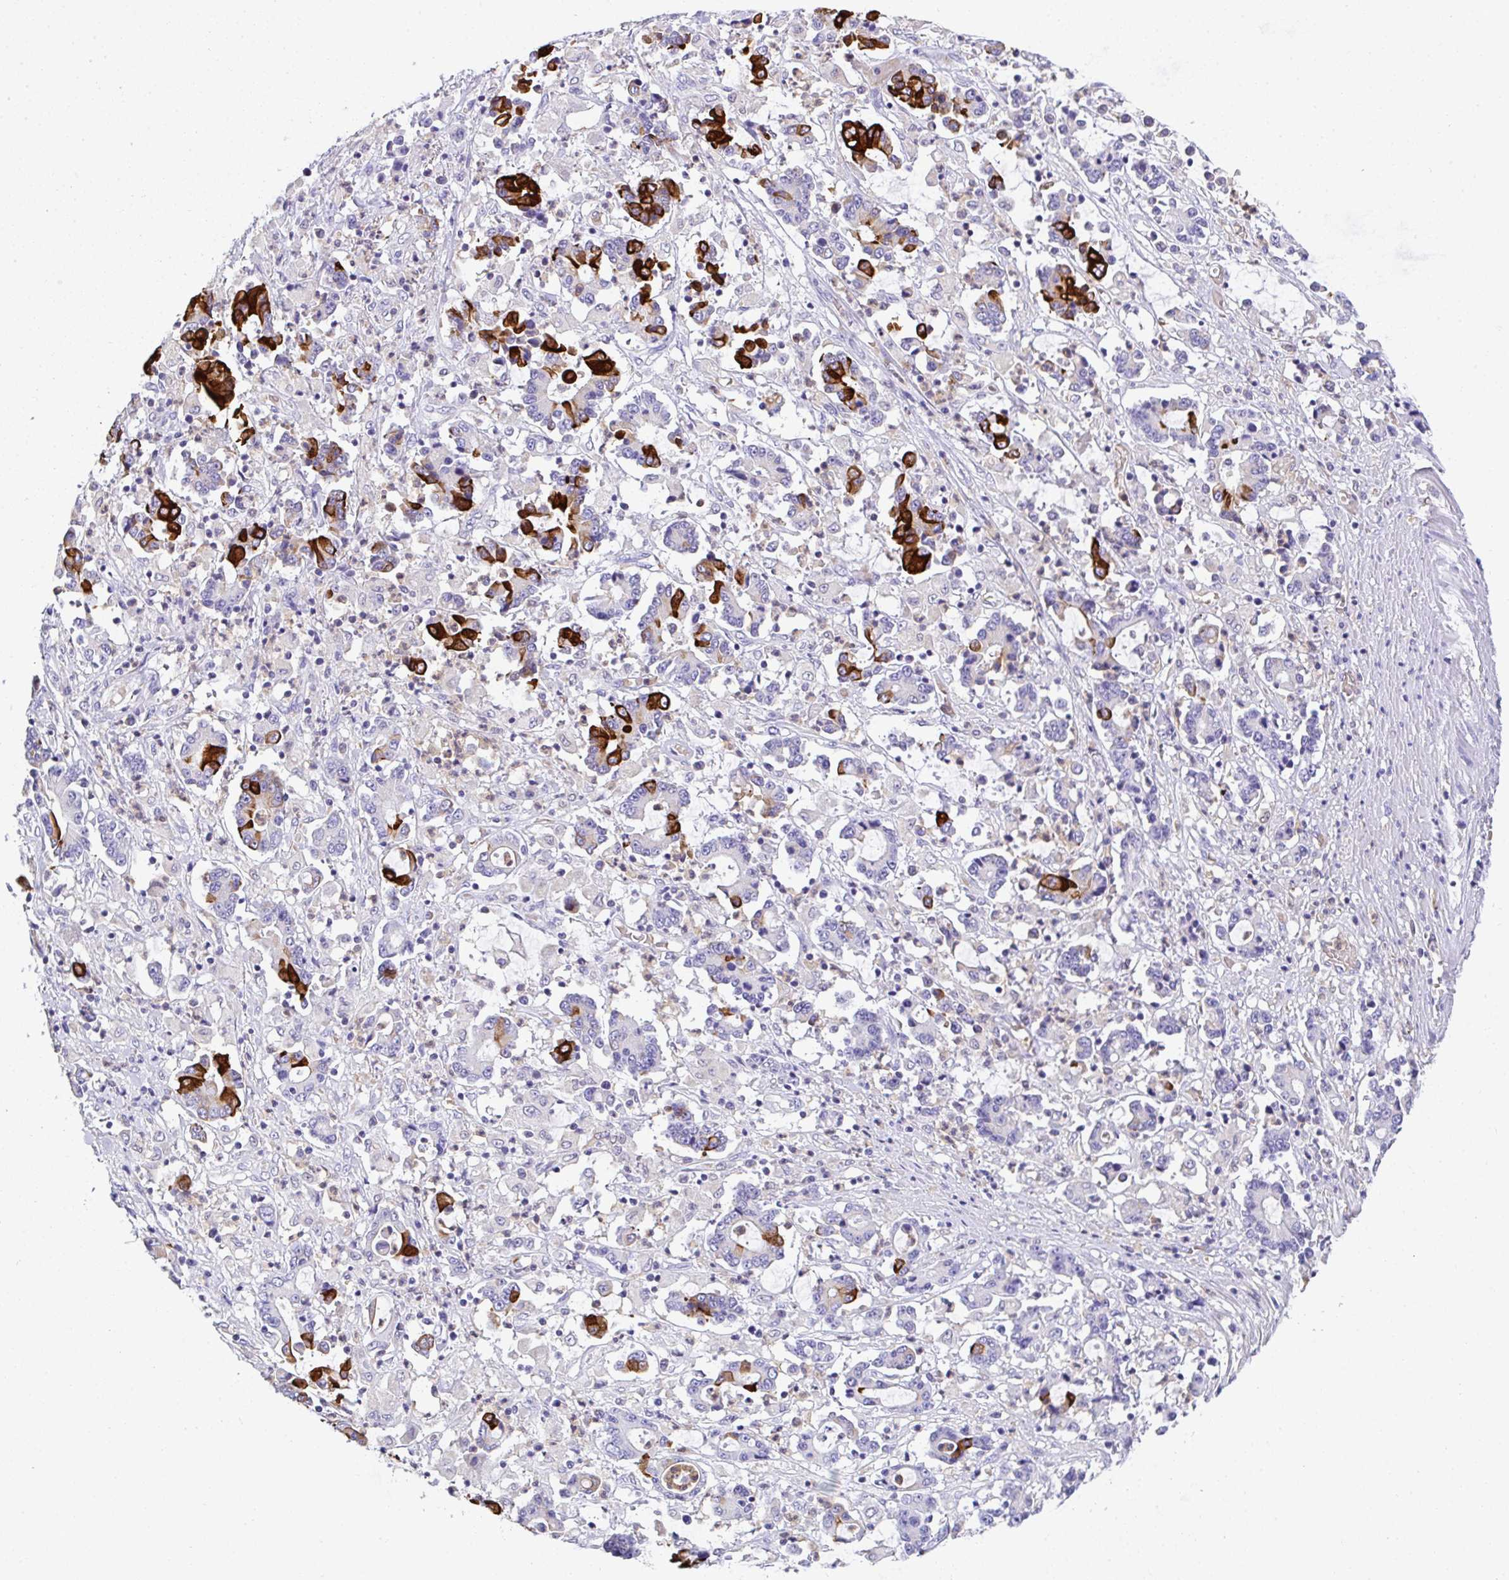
{"staining": {"intensity": "strong", "quantity": "<25%", "location": "cytoplasmic/membranous"}, "tissue": "stomach cancer", "cell_type": "Tumor cells", "image_type": "cancer", "snomed": [{"axis": "morphology", "description": "Adenocarcinoma, NOS"}, {"axis": "topography", "description": "Stomach, upper"}], "caption": "Tumor cells display strong cytoplasmic/membranous expression in about <25% of cells in stomach cancer (adenocarcinoma). (DAB (3,3'-diaminobenzidine) IHC, brown staining for protein, blue staining for nuclei).", "gene": "TNFAIP8", "patient": {"sex": "male", "age": 68}}